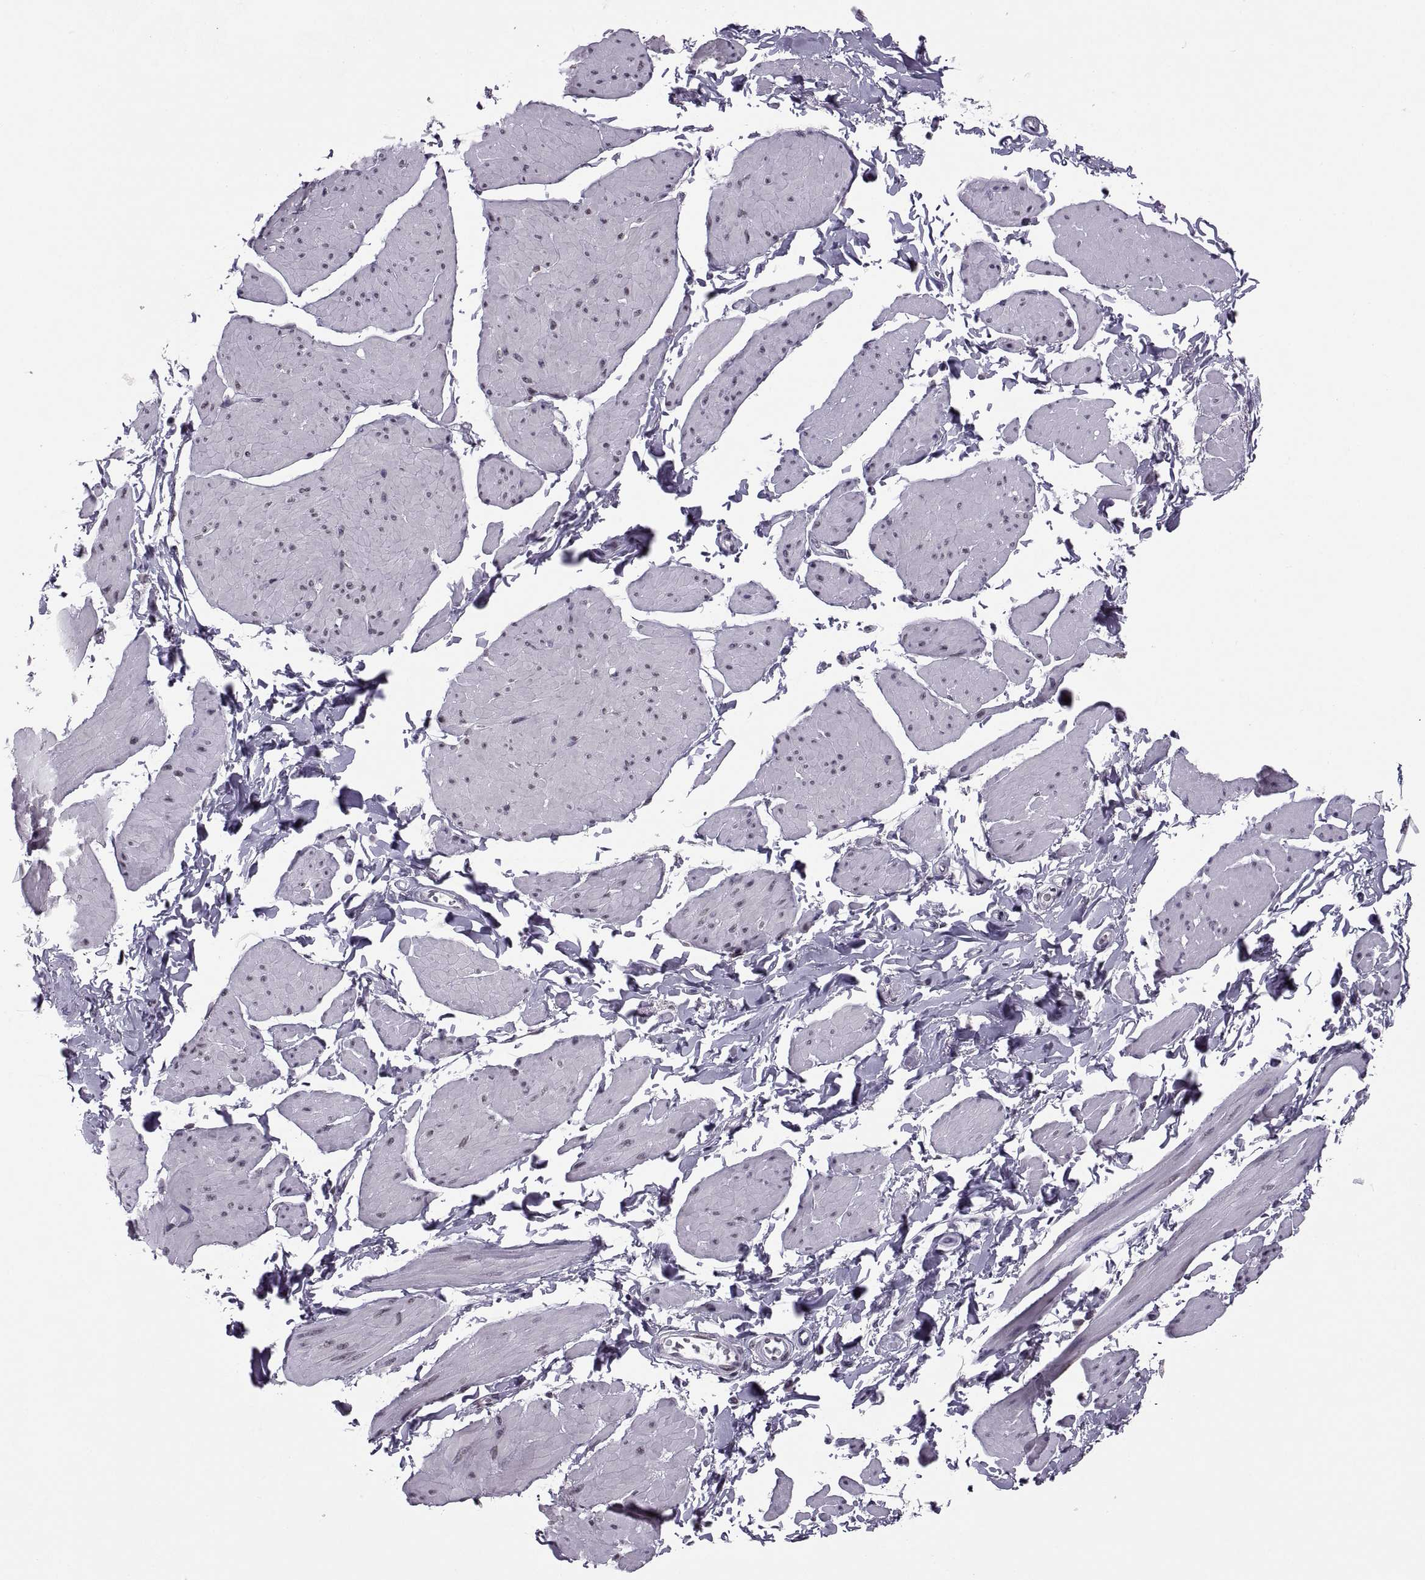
{"staining": {"intensity": "negative", "quantity": "none", "location": "none"}, "tissue": "smooth muscle", "cell_type": "Smooth muscle cells", "image_type": "normal", "snomed": [{"axis": "morphology", "description": "Normal tissue, NOS"}, {"axis": "topography", "description": "Adipose tissue"}, {"axis": "topography", "description": "Smooth muscle"}, {"axis": "topography", "description": "Peripheral nerve tissue"}], "caption": "Immunohistochemistry (IHC) of normal human smooth muscle exhibits no positivity in smooth muscle cells. Brightfield microscopy of immunohistochemistry stained with DAB (brown) and hematoxylin (blue), captured at high magnification.", "gene": "H1", "patient": {"sex": "male", "age": 83}}